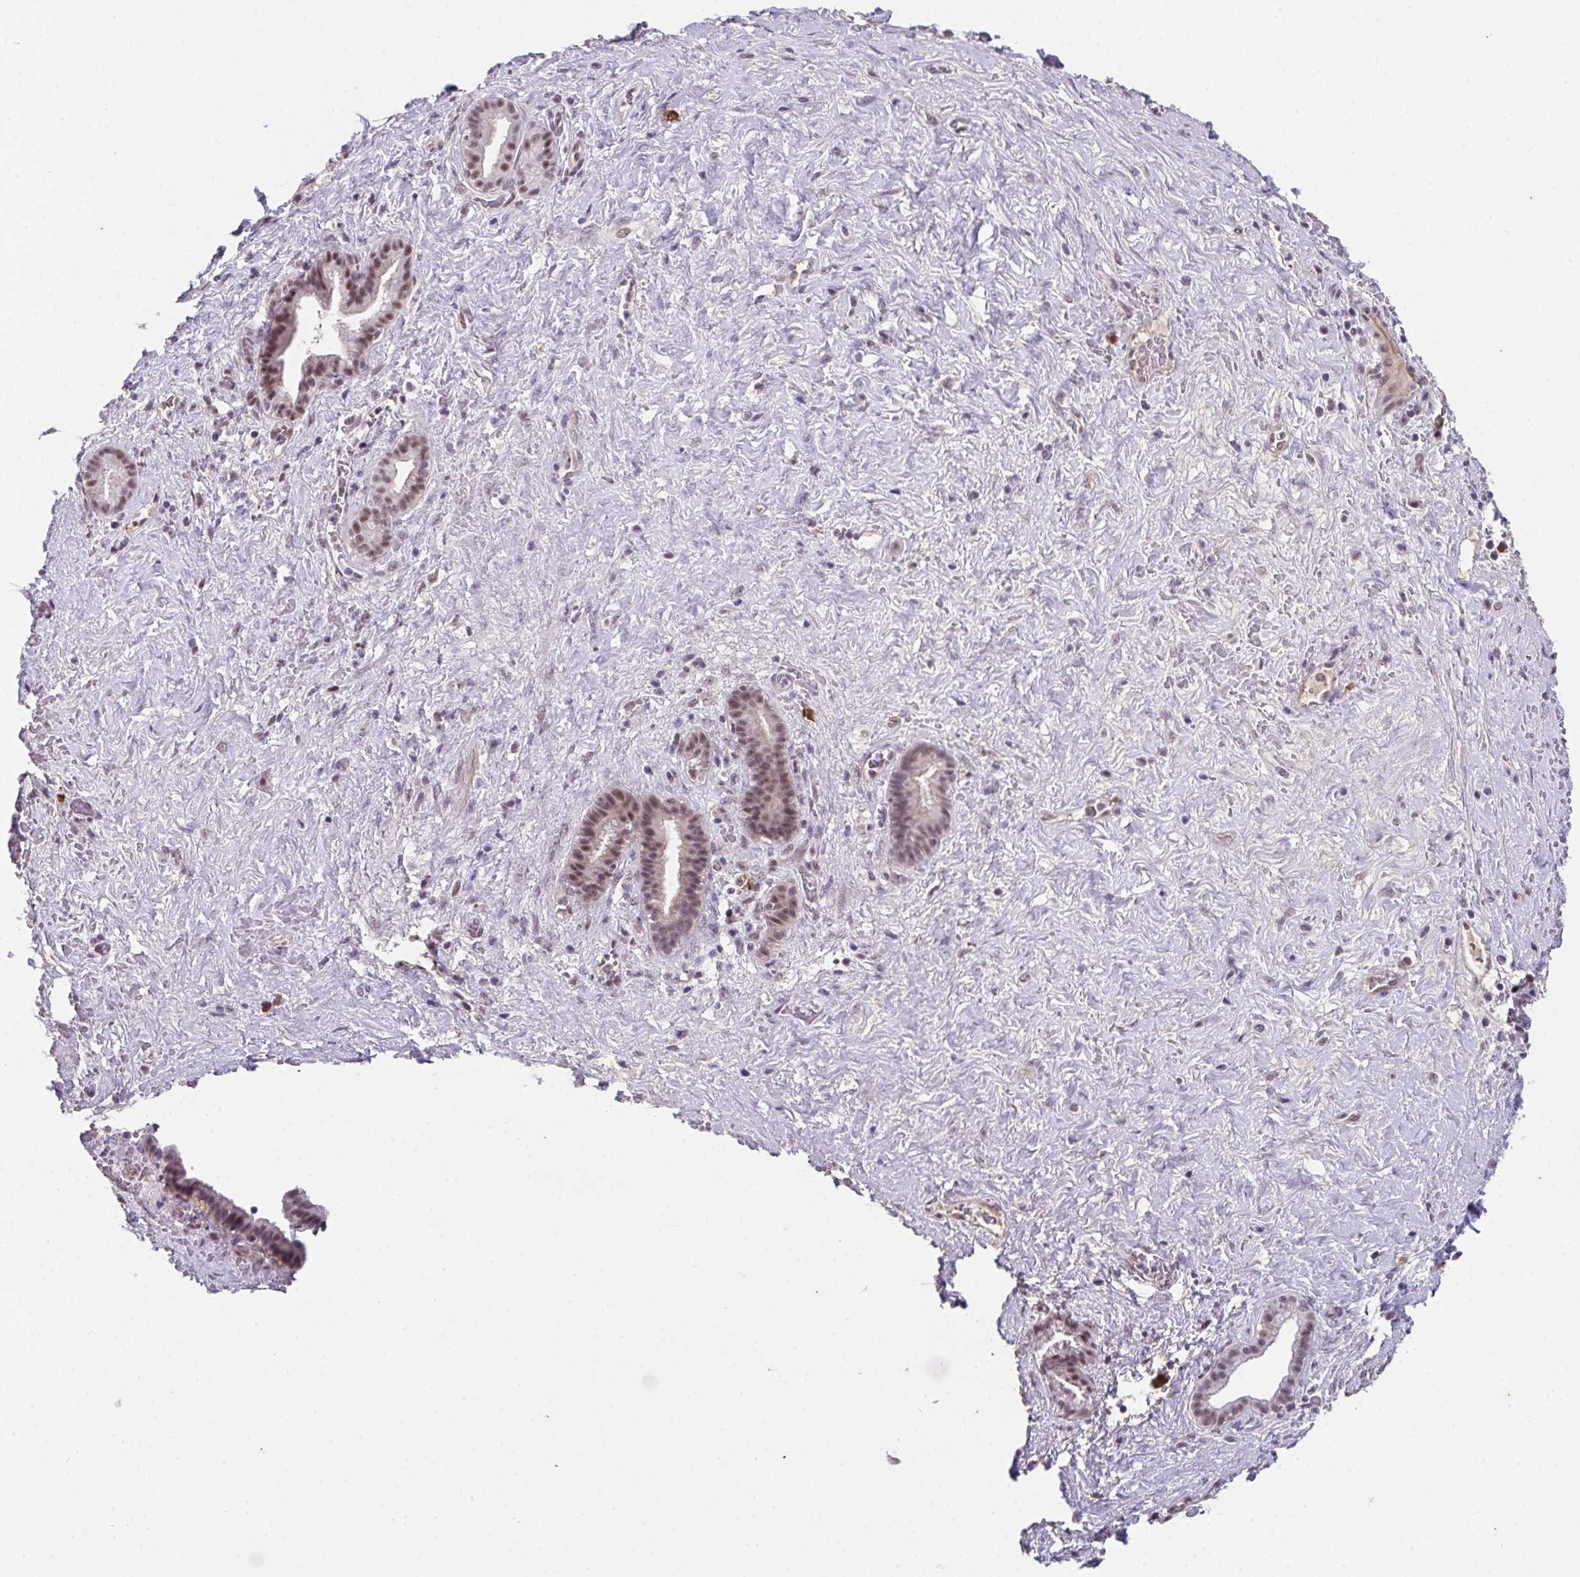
{"staining": {"intensity": "moderate", "quantity": ">75%", "location": "nuclear"}, "tissue": "pancreatic cancer", "cell_type": "Tumor cells", "image_type": "cancer", "snomed": [{"axis": "morphology", "description": "Adenocarcinoma, NOS"}, {"axis": "topography", "description": "Pancreas"}], "caption": "Pancreatic adenocarcinoma stained for a protein (brown) reveals moderate nuclear positive staining in approximately >75% of tumor cells.", "gene": "RBBP6", "patient": {"sex": "male", "age": 44}}